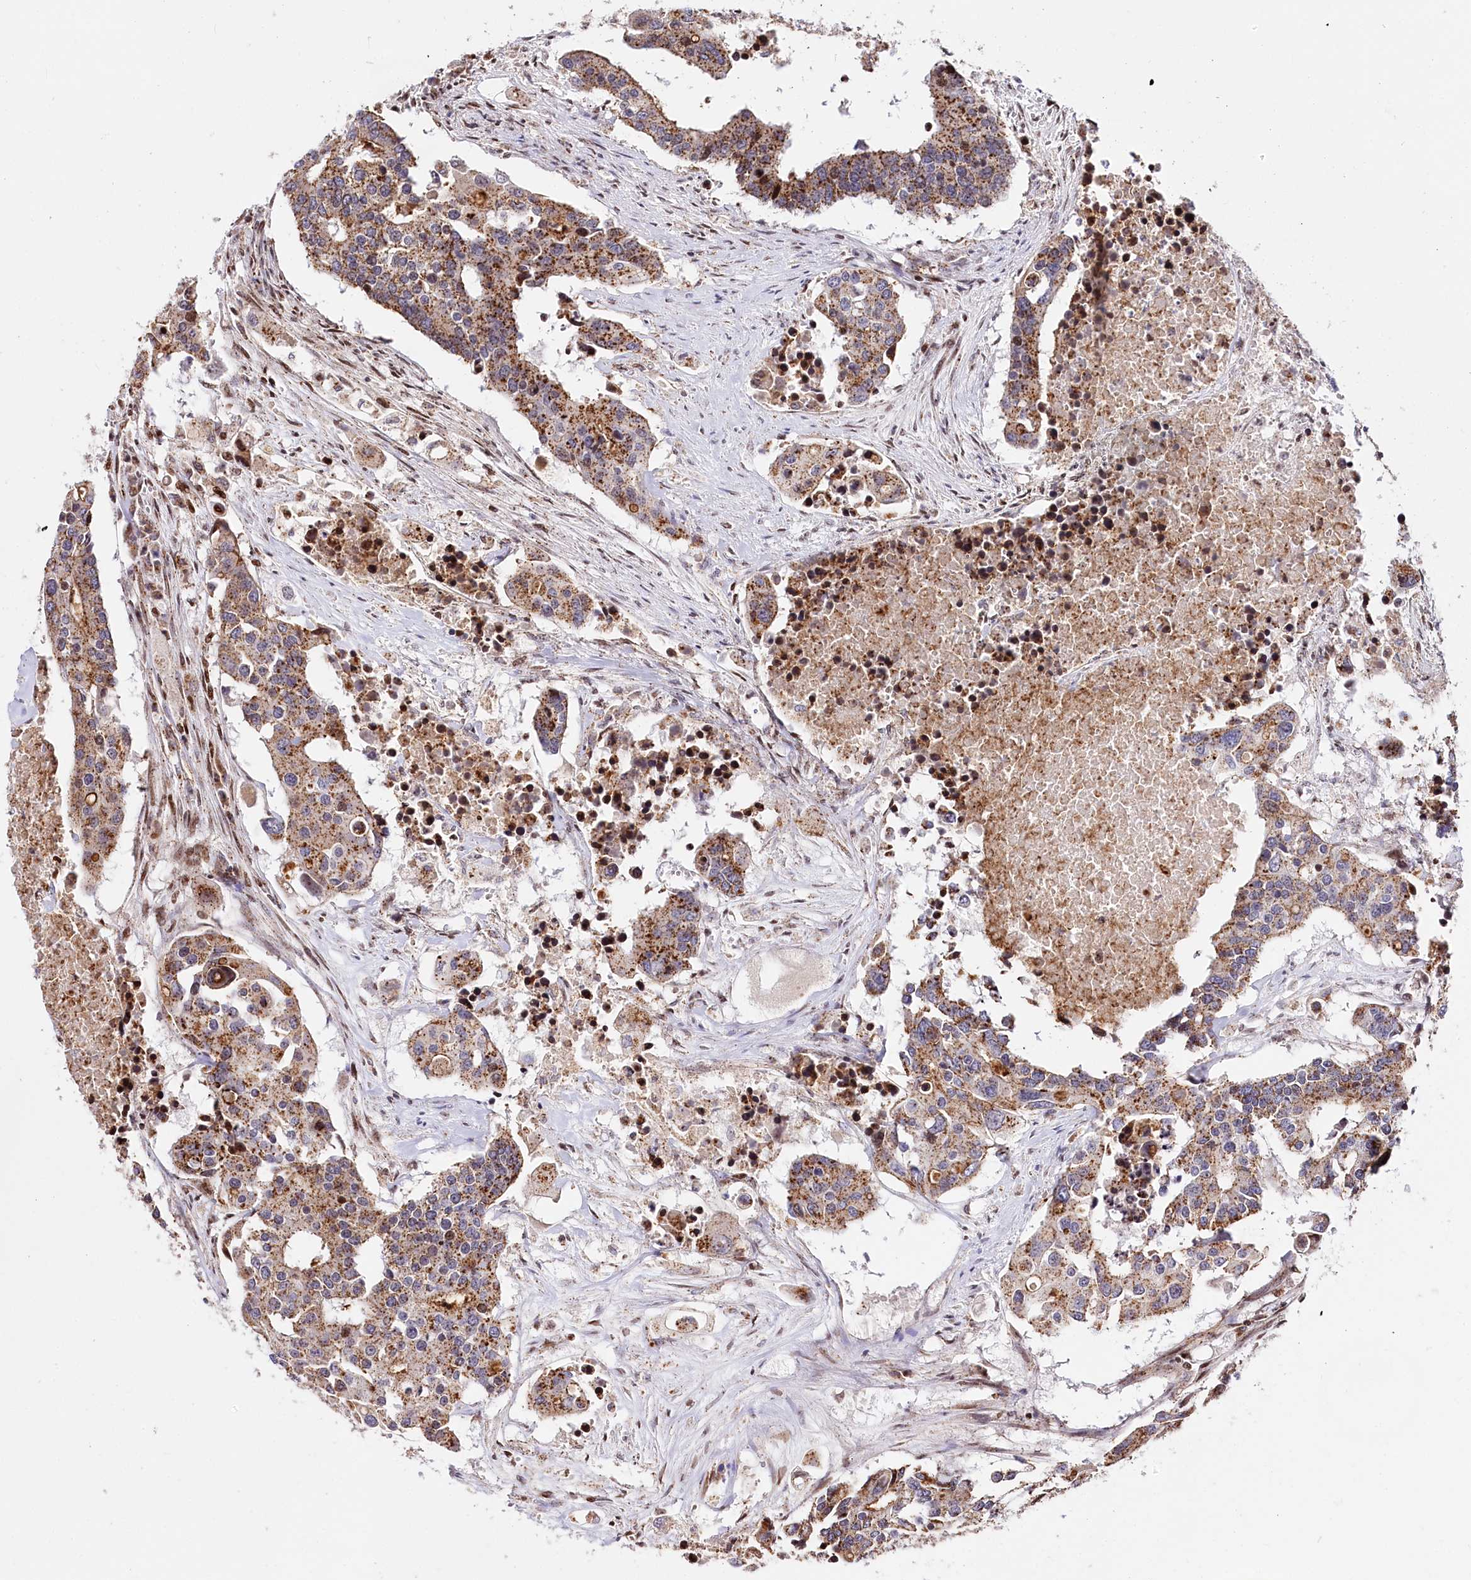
{"staining": {"intensity": "moderate", "quantity": ">75%", "location": "cytoplasmic/membranous"}, "tissue": "colorectal cancer", "cell_type": "Tumor cells", "image_type": "cancer", "snomed": [{"axis": "morphology", "description": "Adenocarcinoma, NOS"}, {"axis": "topography", "description": "Colon"}], "caption": "An IHC histopathology image of tumor tissue is shown. Protein staining in brown highlights moderate cytoplasmic/membranous positivity in colorectal adenocarcinoma within tumor cells.", "gene": "ZFYVE27", "patient": {"sex": "male", "age": 77}}